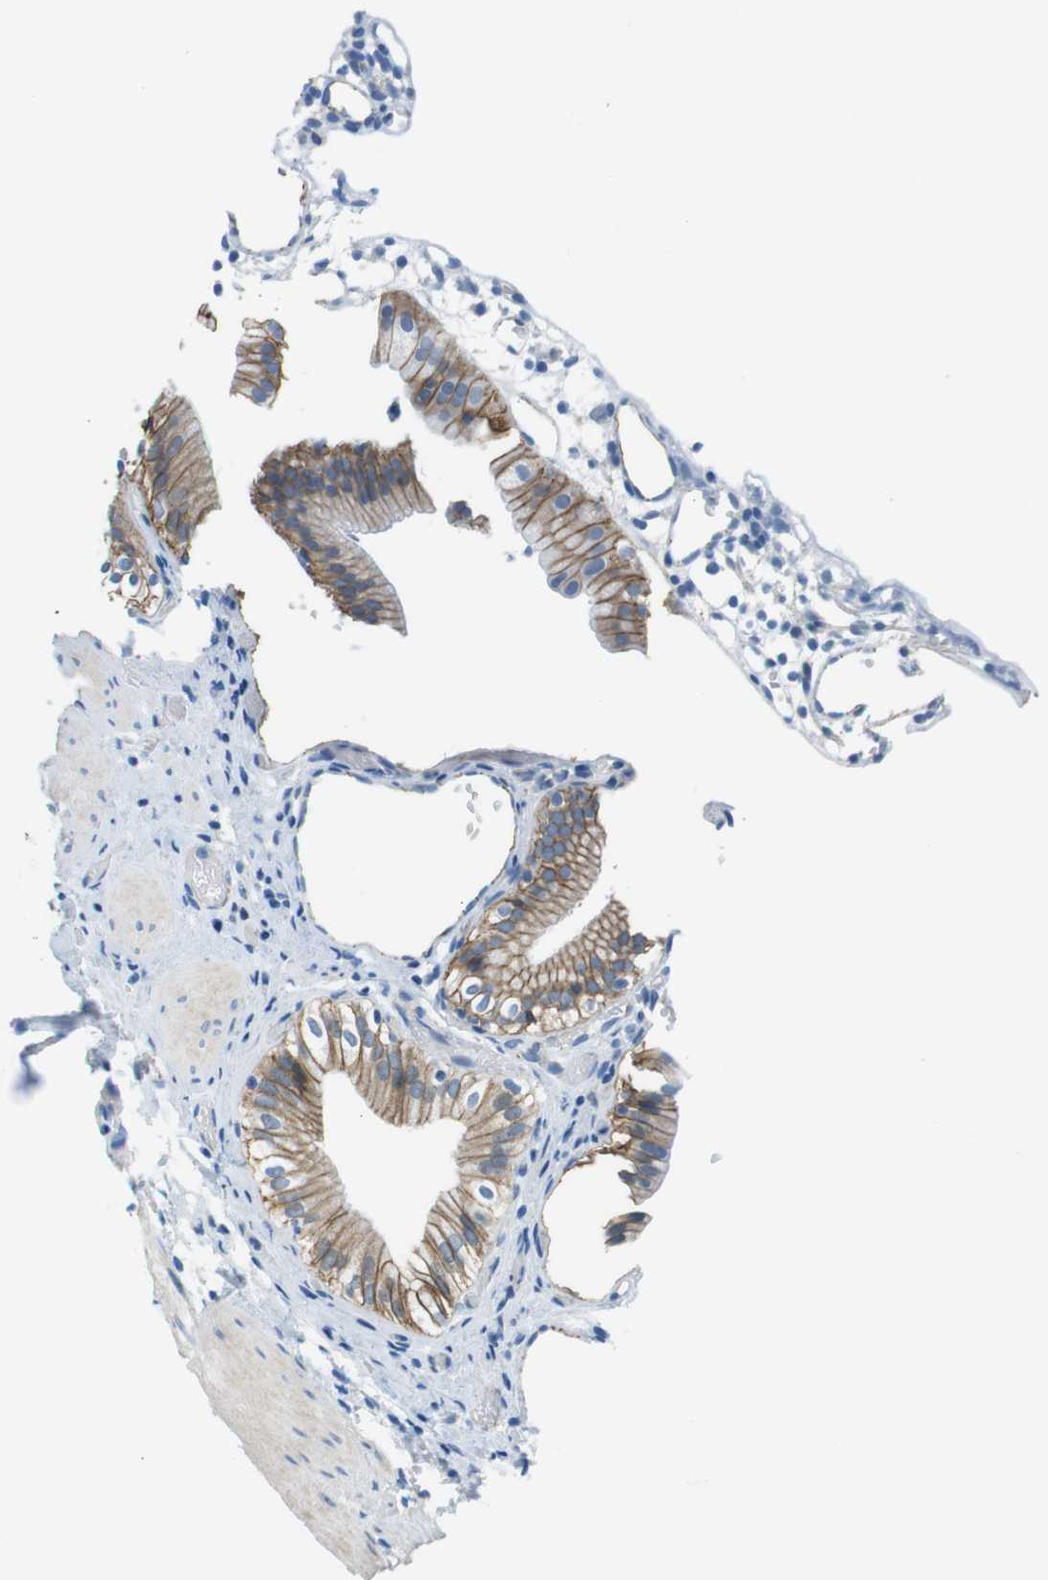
{"staining": {"intensity": "moderate", "quantity": ">75%", "location": "cytoplasmic/membranous"}, "tissue": "gallbladder", "cell_type": "Glandular cells", "image_type": "normal", "snomed": [{"axis": "morphology", "description": "Normal tissue, NOS"}, {"axis": "topography", "description": "Gallbladder"}], "caption": "Immunohistochemical staining of benign human gallbladder demonstrates moderate cytoplasmic/membranous protein staining in about >75% of glandular cells. The staining was performed using DAB (3,3'-diaminobenzidine) to visualize the protein expression in brown, while the nuclei were stained in blue with hematoxylin (Magnification: 20x).", "gene": "SLC6A6", "patient": {"sex": "male", "age": 65}}